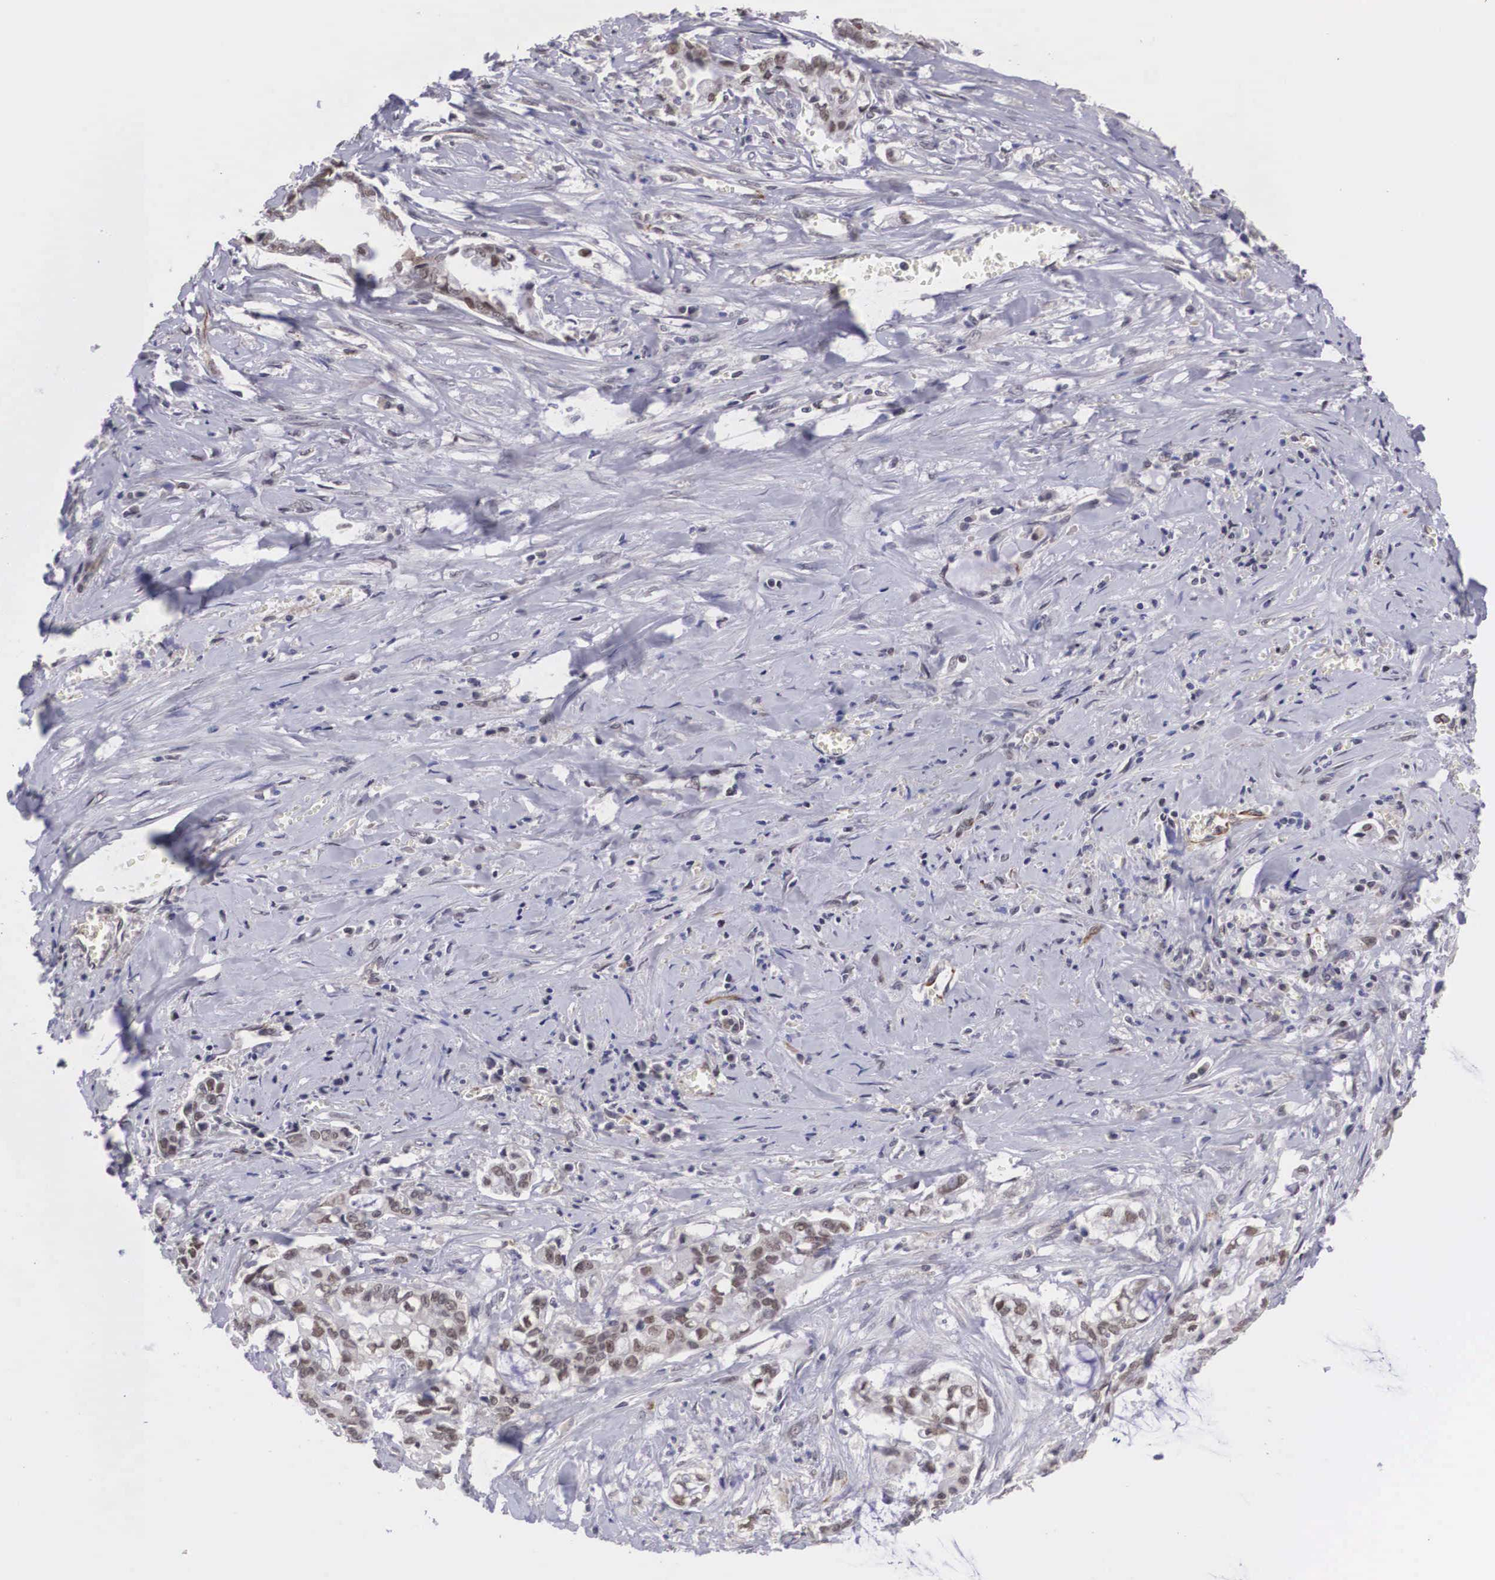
{"staining": {"intensity": "weak", "quantity": ">75%", "location": "nuclear"}, "tissue": "liver cancer", "cell_type": "Tumor cells", "image_type": "cancer", "snomed": [{"axis": "morphology", "description": "Cholangiocarcinoma"}, {"axis": "topography", "description": "Liver"}], "caption": "Protein staining of liver cholangiocarcinoma tissue reveals weak nuclear positivity in about >75% of tumor cells. (brown staining indicates protein expression, while blue staining denotes nuclei).", "gene": "MORC2", "patient": {"sex": "male", "age": 57}}